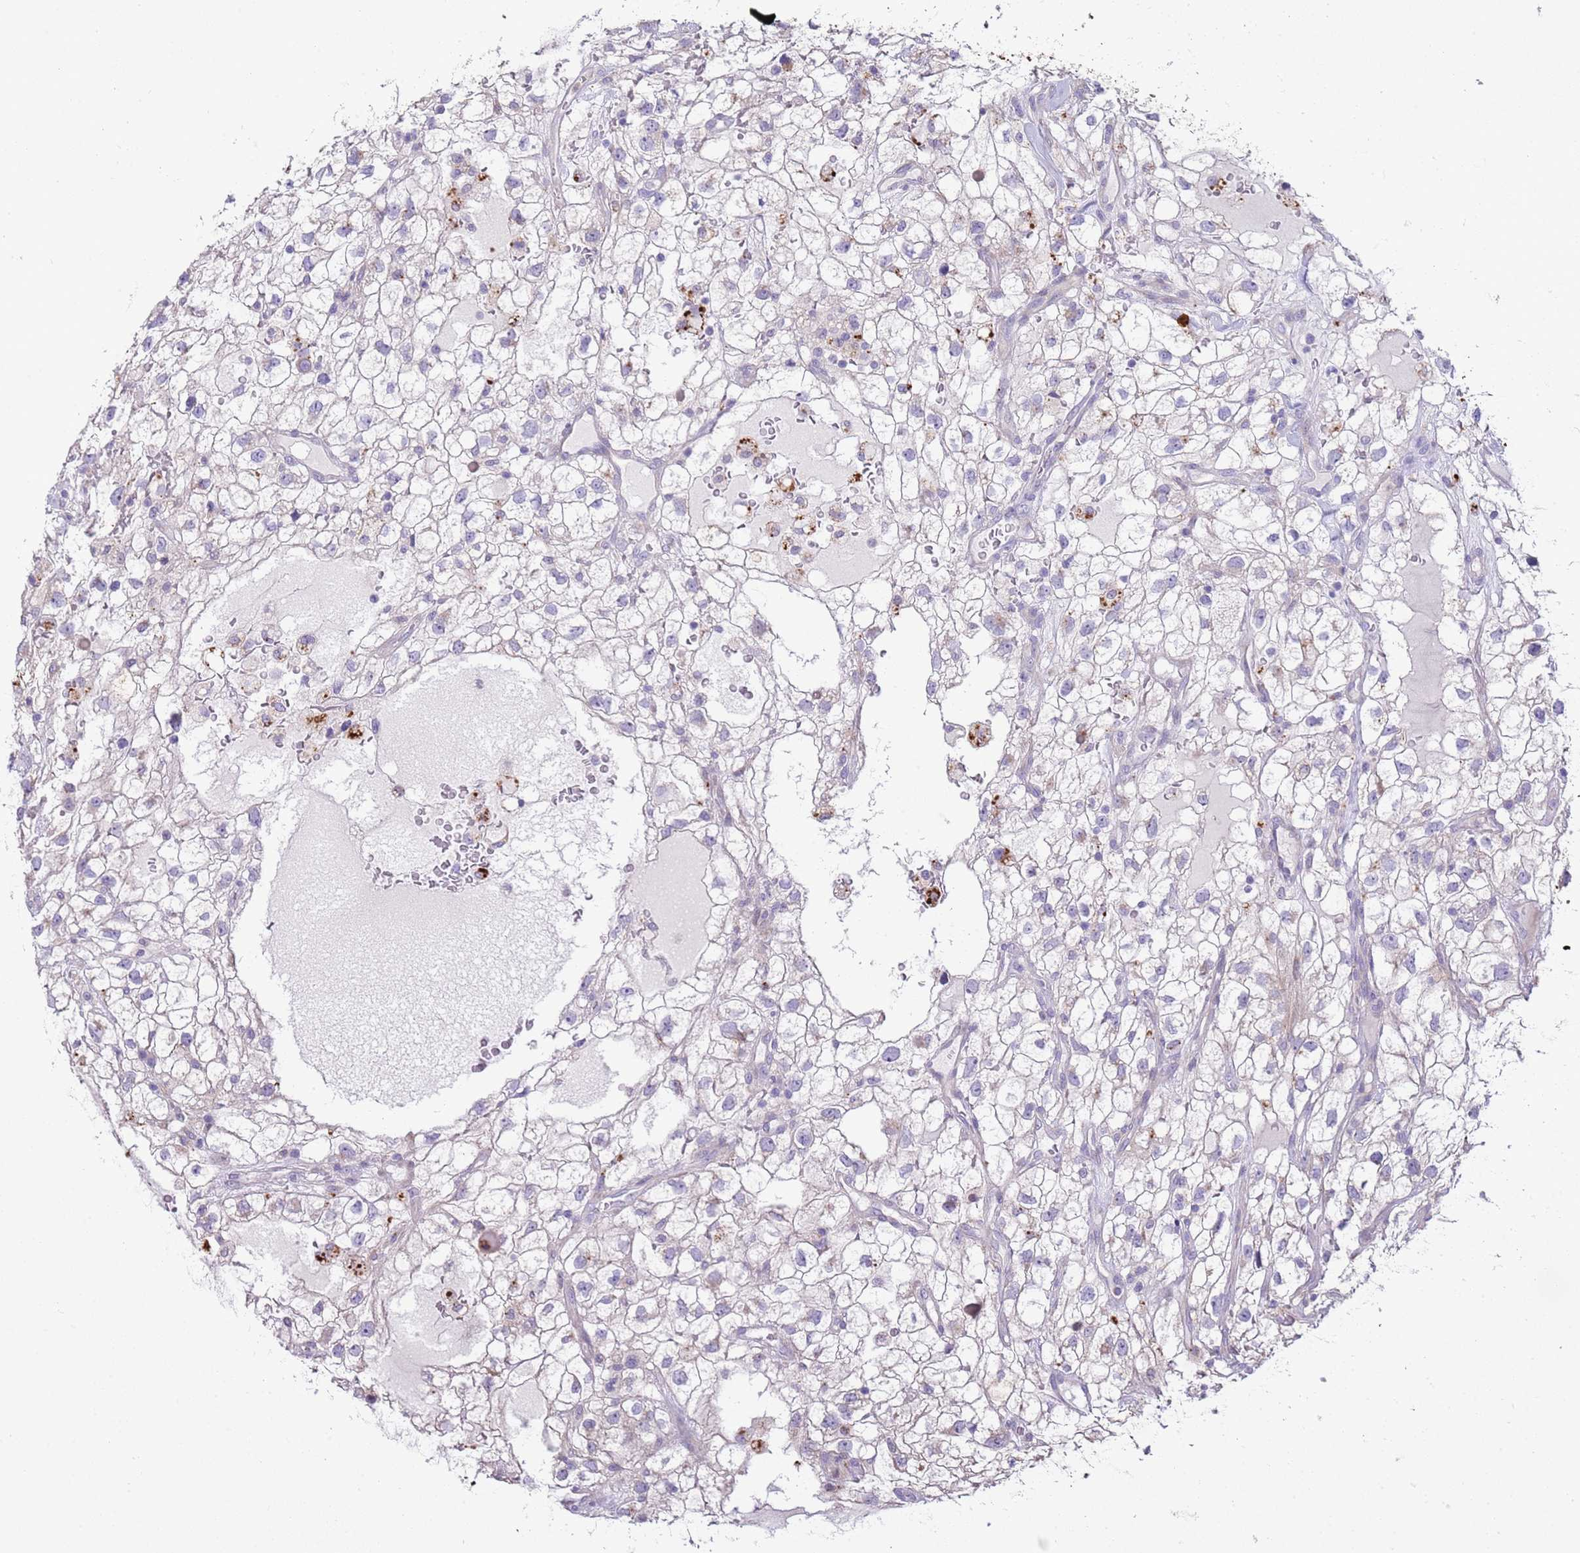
{"staining": {"intensity": "negative", "quantity": "none", "location": "none"}, "tissue": "renal cancer", "cell_type": "Tumor cells", "image_type": "cancer", "snomed": [{"axis": "morphology", "description": "Adenocarcinoma, NOS"}, {"axis": "topography", "description": "Kidney"}], "caption": "This is an IHC image of human renal adenocarcinoma. There is no expression in tumor cells.", "gene": "ABHD17C", "patient": {"sex": "male", "age": 59}}